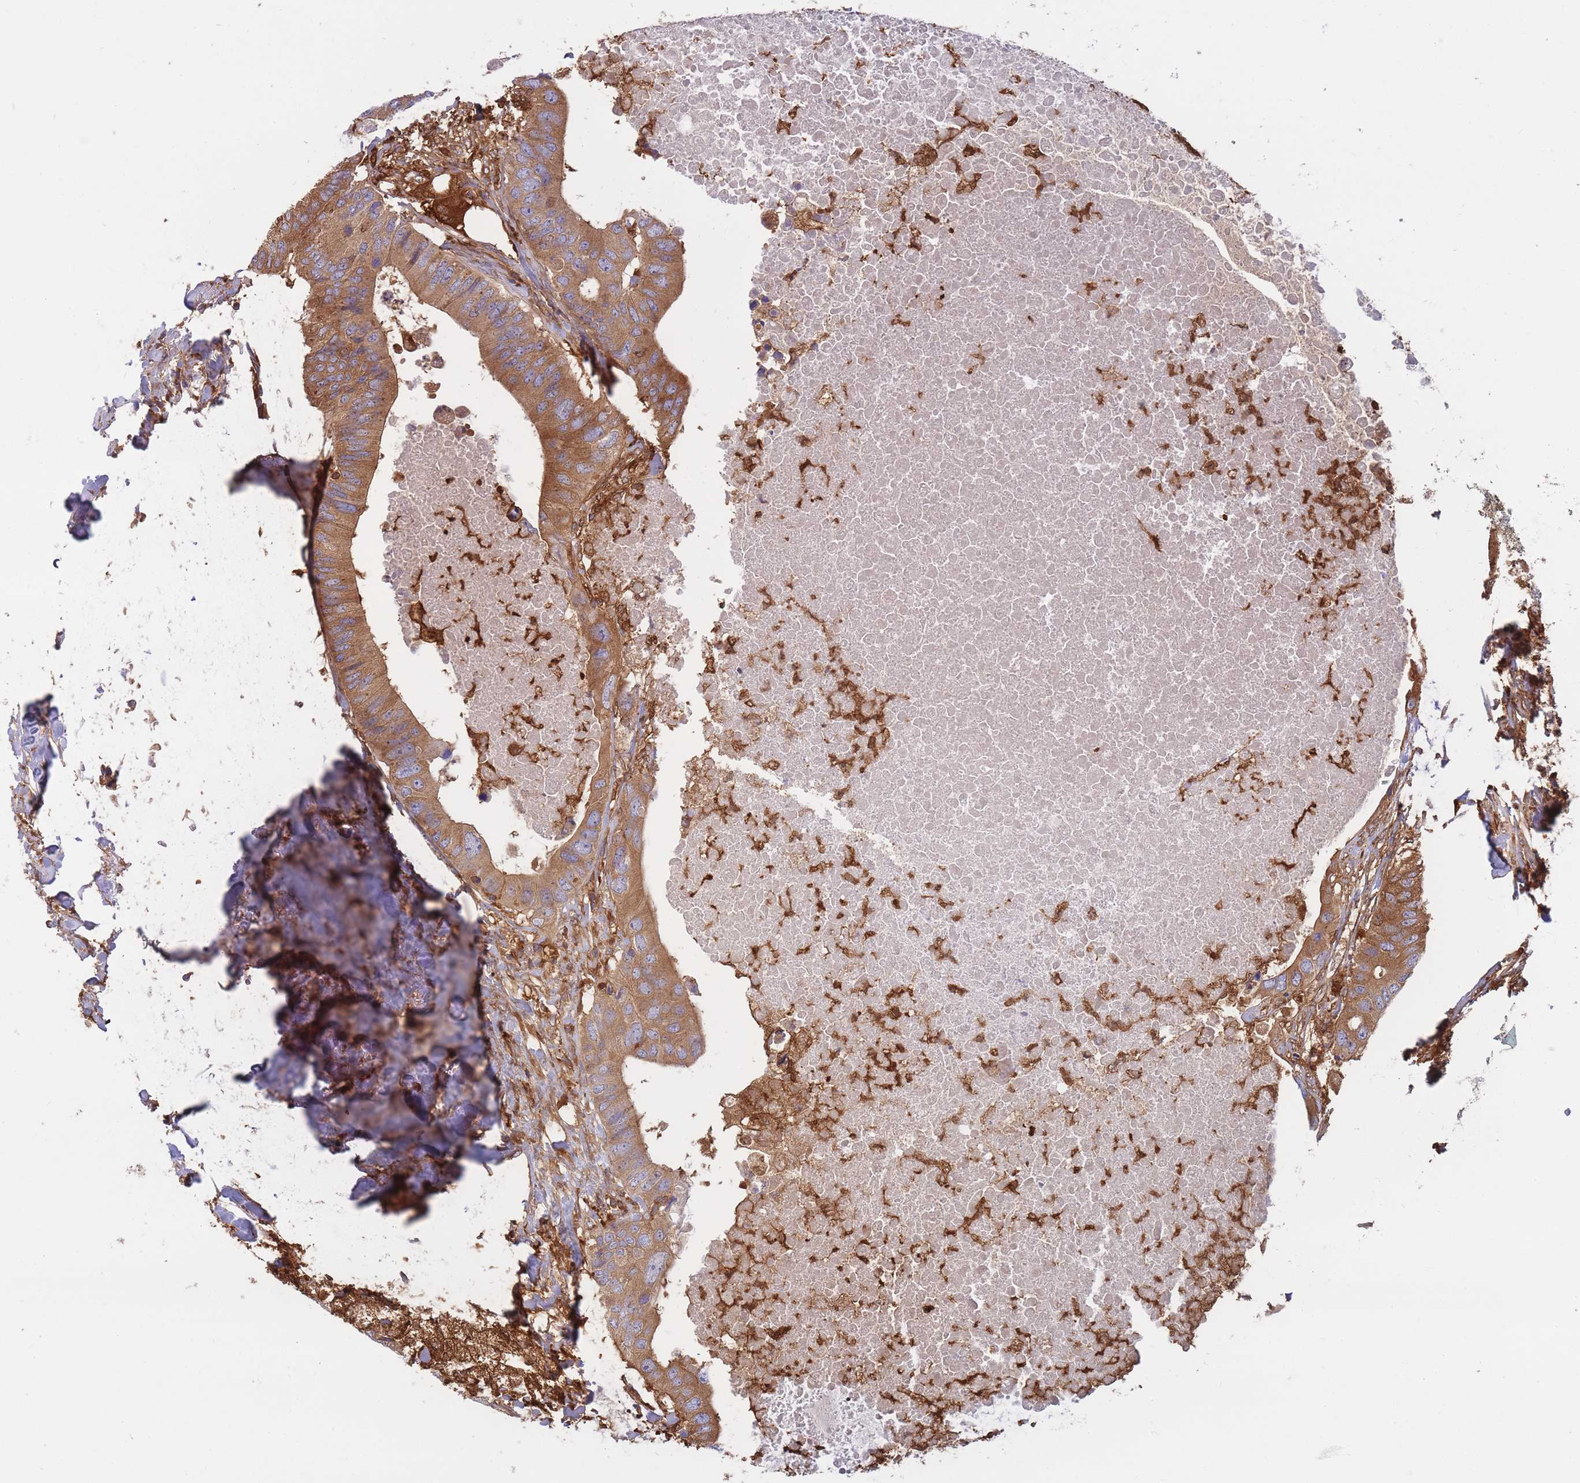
{"staining": {"intensity": "moderate", "quantity": ">75%", "location": "cytoplasmic/membranous"}, "tissue": "colorectal cancer", "cell_type": "Tumor cells", "image_type": "cancer", "snomed": [{"axis": "morphology", "description": "Adenocarcinoma, NOS"}, {"axis": "topography", "description": "Colon"}], "caption": "Human colorectal adenocarcinoma stained for a protein (brown) exhibits moderate cytoplasmic/membranous positive staining in approximately >75% of tumor cells.", "gene": "SLC4A9", "patient": {"sex": "male", "age": 71}}